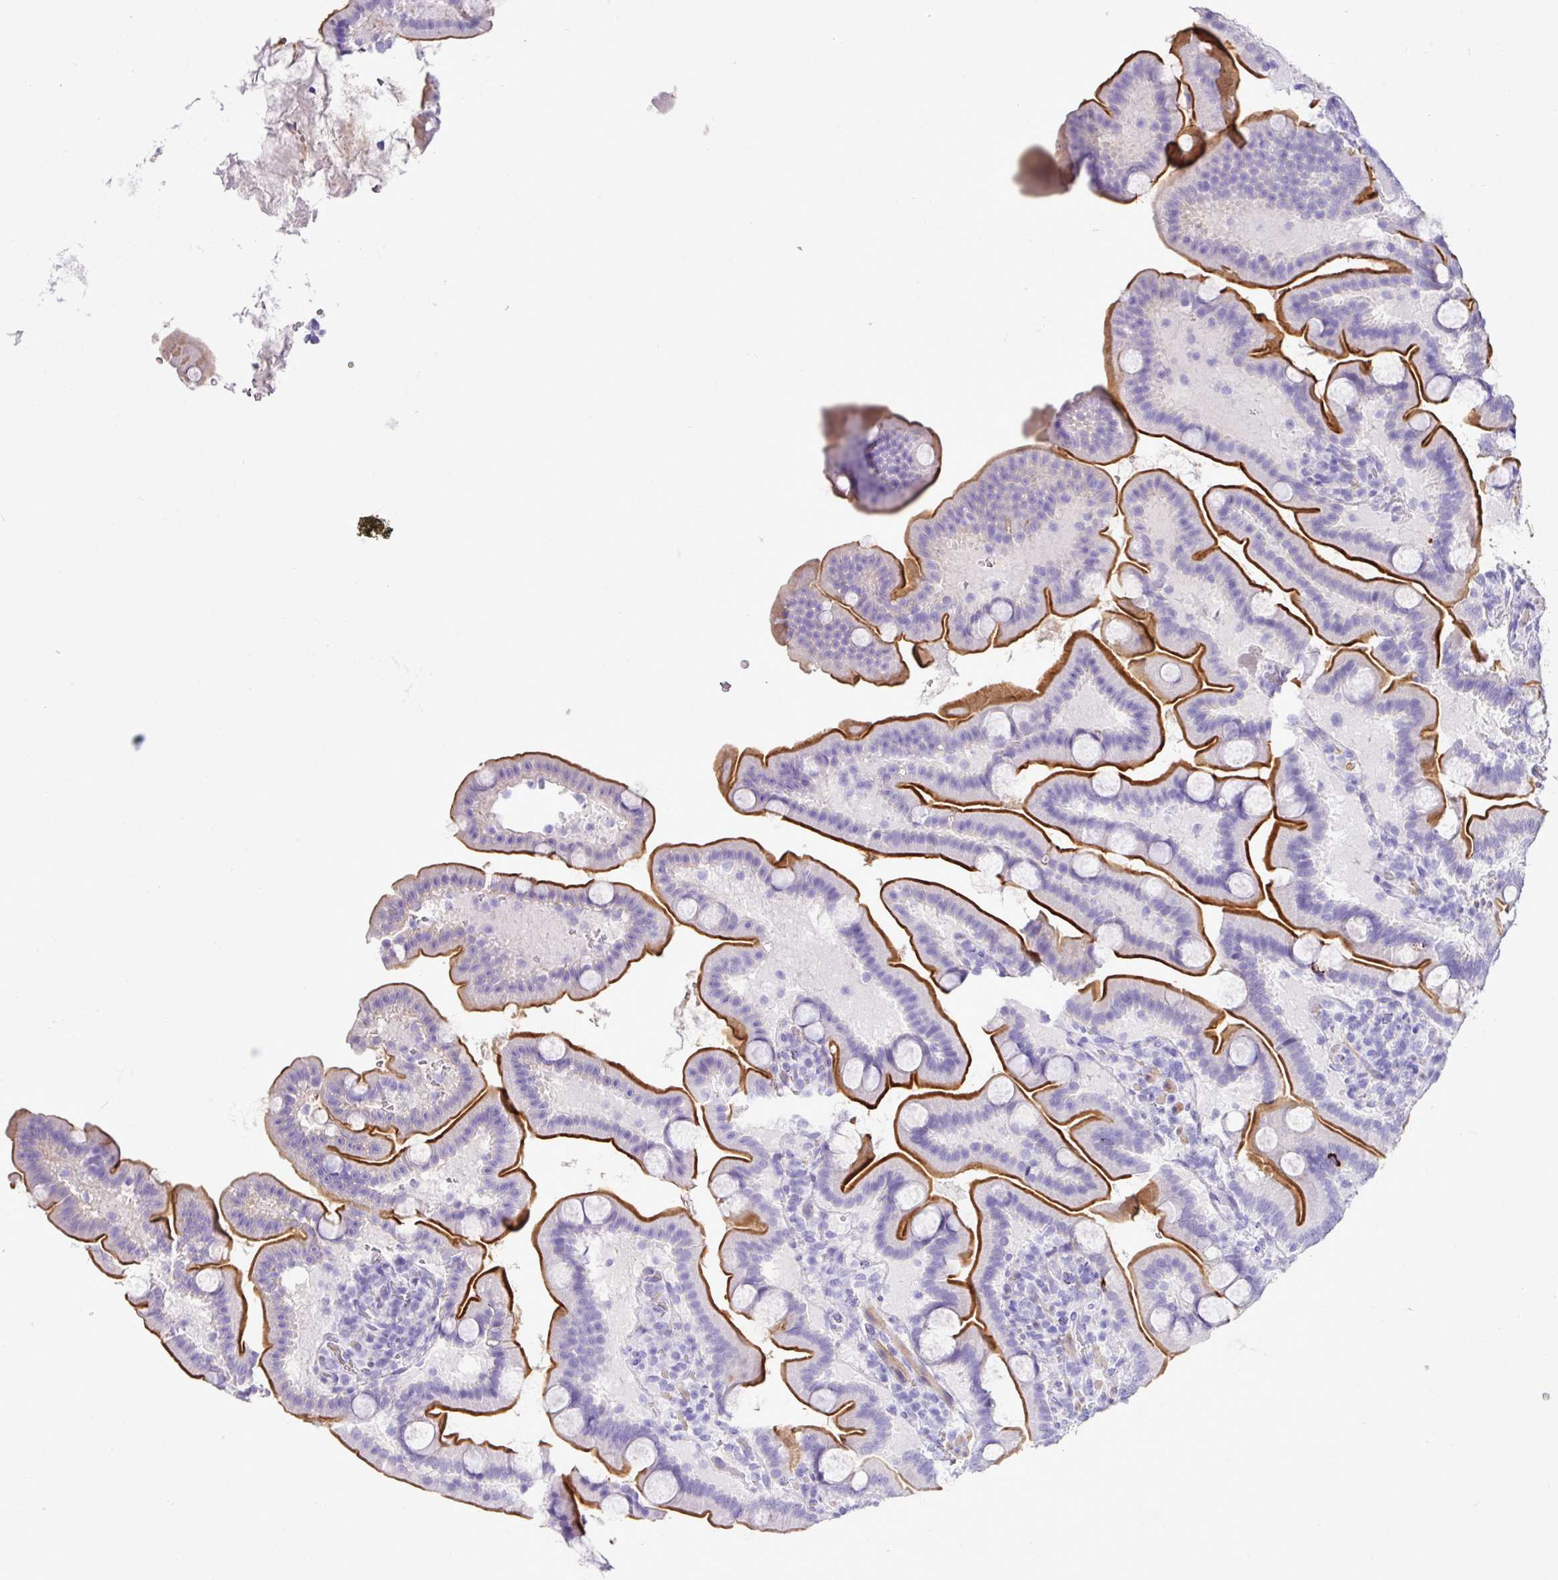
{"staining": {"intensity": "strong", "quantity": "25%-75%", "location": "cytoplasmic/membranous"}, "tissue": "duodenum", "cell_type": "Glandular cells", "image_type": "normal", "snomed": [{"axis": "morphology", "description": "Normal tissue, NOS"}, {"axis": "topography", "description": "Duodenum"}], "caption": "High-power microscopy captured an immunohistochemistry image of benign duodenum, revealing strong cytoplasmic/membranous positivity in approximately 25%-75% of glandular cells.", "gene": "ZSCAN5A", "patient": {"sex": "male", "age": 55}}